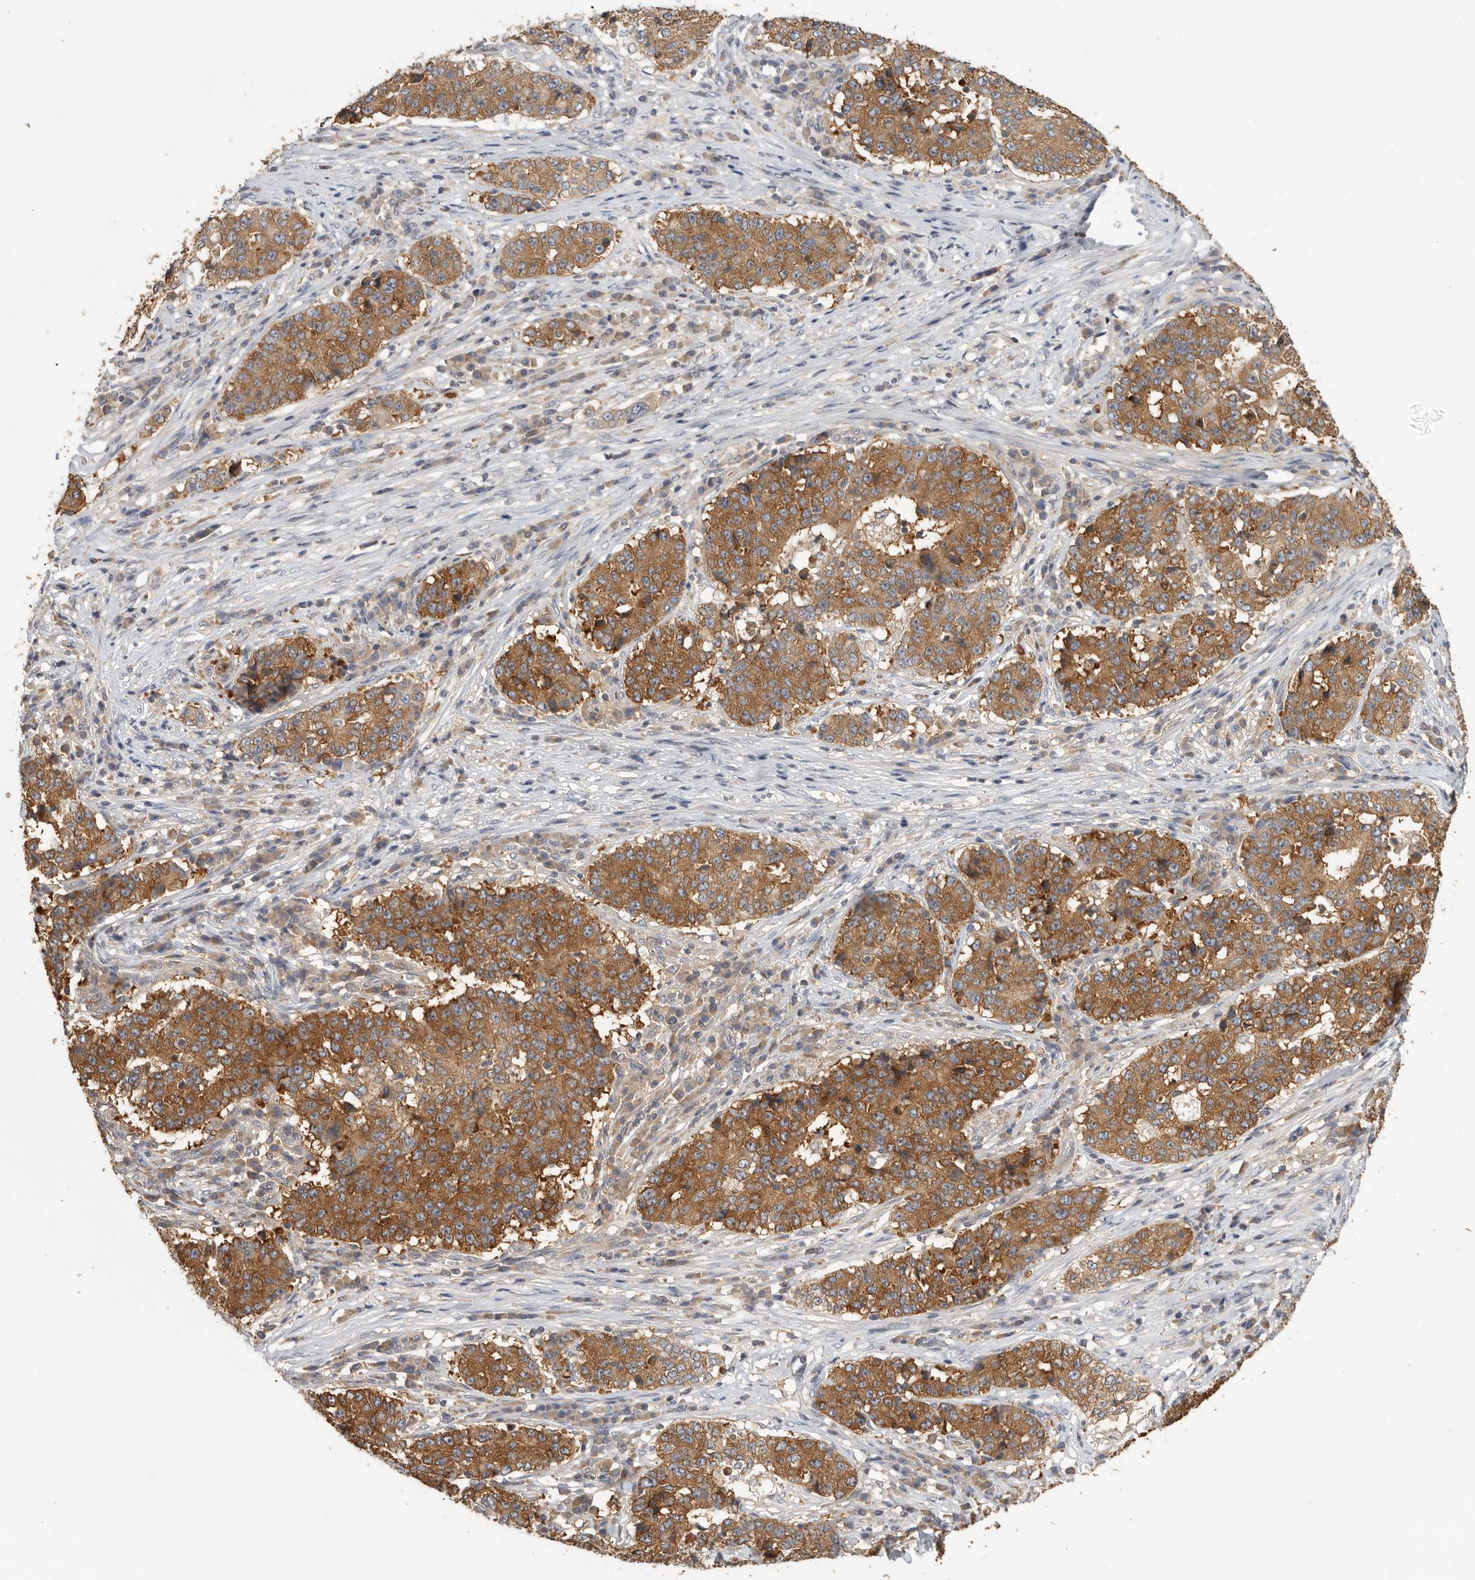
{"staining": {"intensity": "moderate", "quantity": ">75%", "location": "cytoplasmic/membranous"}, "tissue": "stomach cancer", "cell_type": "Tumor cells", "image_type": "cancer", "snomed": [{"axis": "morphology", "description": "Adenocarcinoma, NOS"}, {"axis": "topography", "description": "Stomach"}], "caption": "Stomach cancer (adenocarcinoma) stained with IHC exhibits moderate cytoplasmic/membranous staining in approximately >75% of tumor cells.", "gene": "CCT8", "patient": {"sex": "male", "age": 59}}